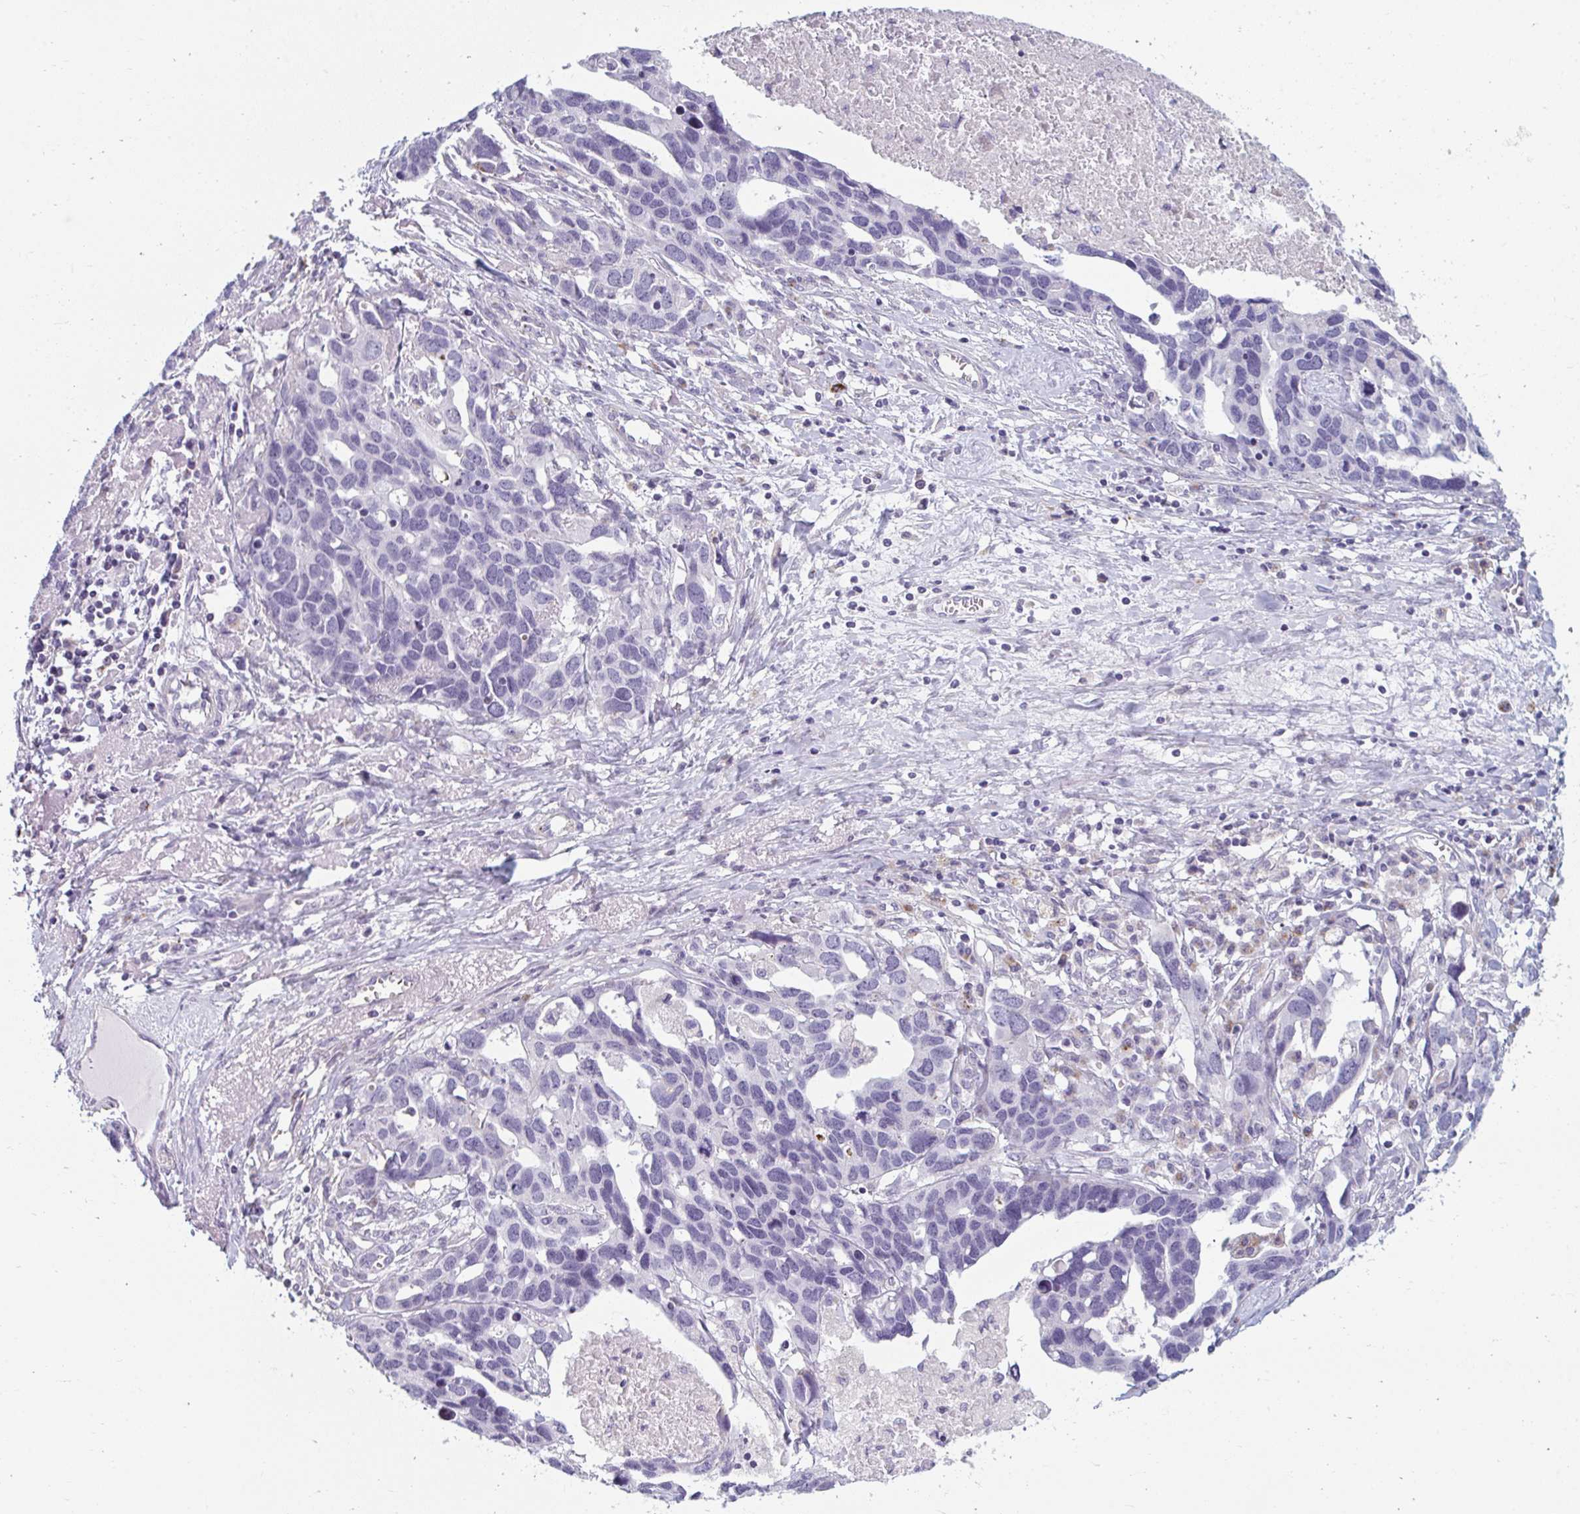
{"staining": {"intensity": "negative", "quantity": "none", "location": "none"}, "tissue": "ovarian cancer", "cell_type": "Tumor cells", "image_type": "cancer", "snomed": [{"axis": "morphology", "description": "Cystadenocarcinoma, serous, NOS"}, {"axis": "topography", "description": "Ovary"}], "caption": "DAB immunohistochemical staining of human ovarian cancer shows no significant staining in tumor cells.", "gene": "EIF1AD", "patient": {"sex": "female", "age": 54}}